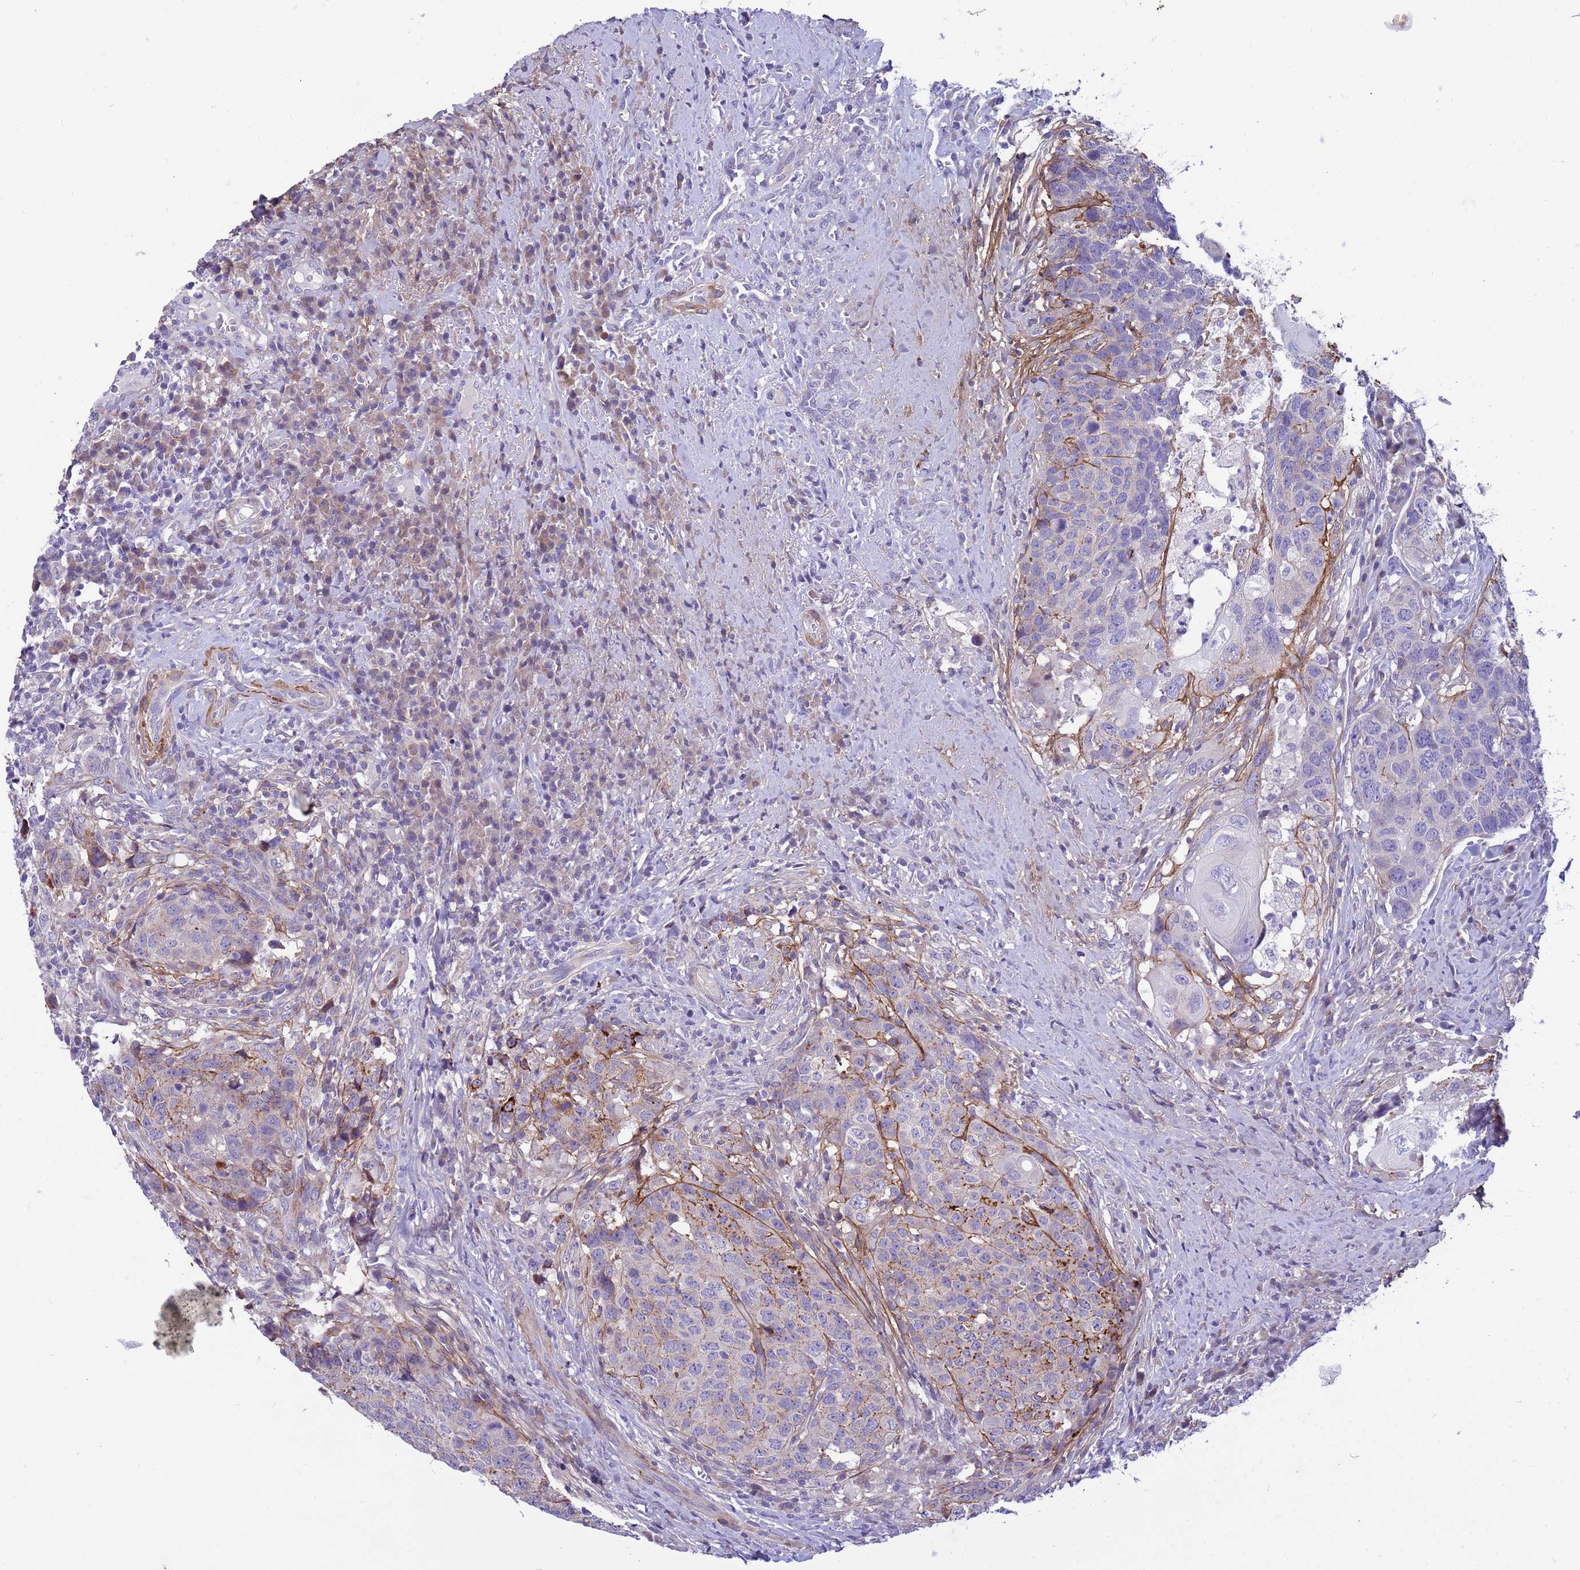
{"staining": {"intensity": "negative", "quantity": "none", "location": "none"}, "tissue": "head and neck cancer", "cell_type": "Tumor cells", "image_type": "cancer", "snomed": [{"axis": "morphology", "description": "Squamous cell carcinoma, NOS"}, {"axis": "topography", "description": "Head-Neck"}], "caption": "A high-resolution image shows IHC staining of squamous cell carcinoma (head and neck), which reveals no significant staining in tumor cells.", "gene": "P2RX7", "patient": {"sex": "male", "age": 66}}